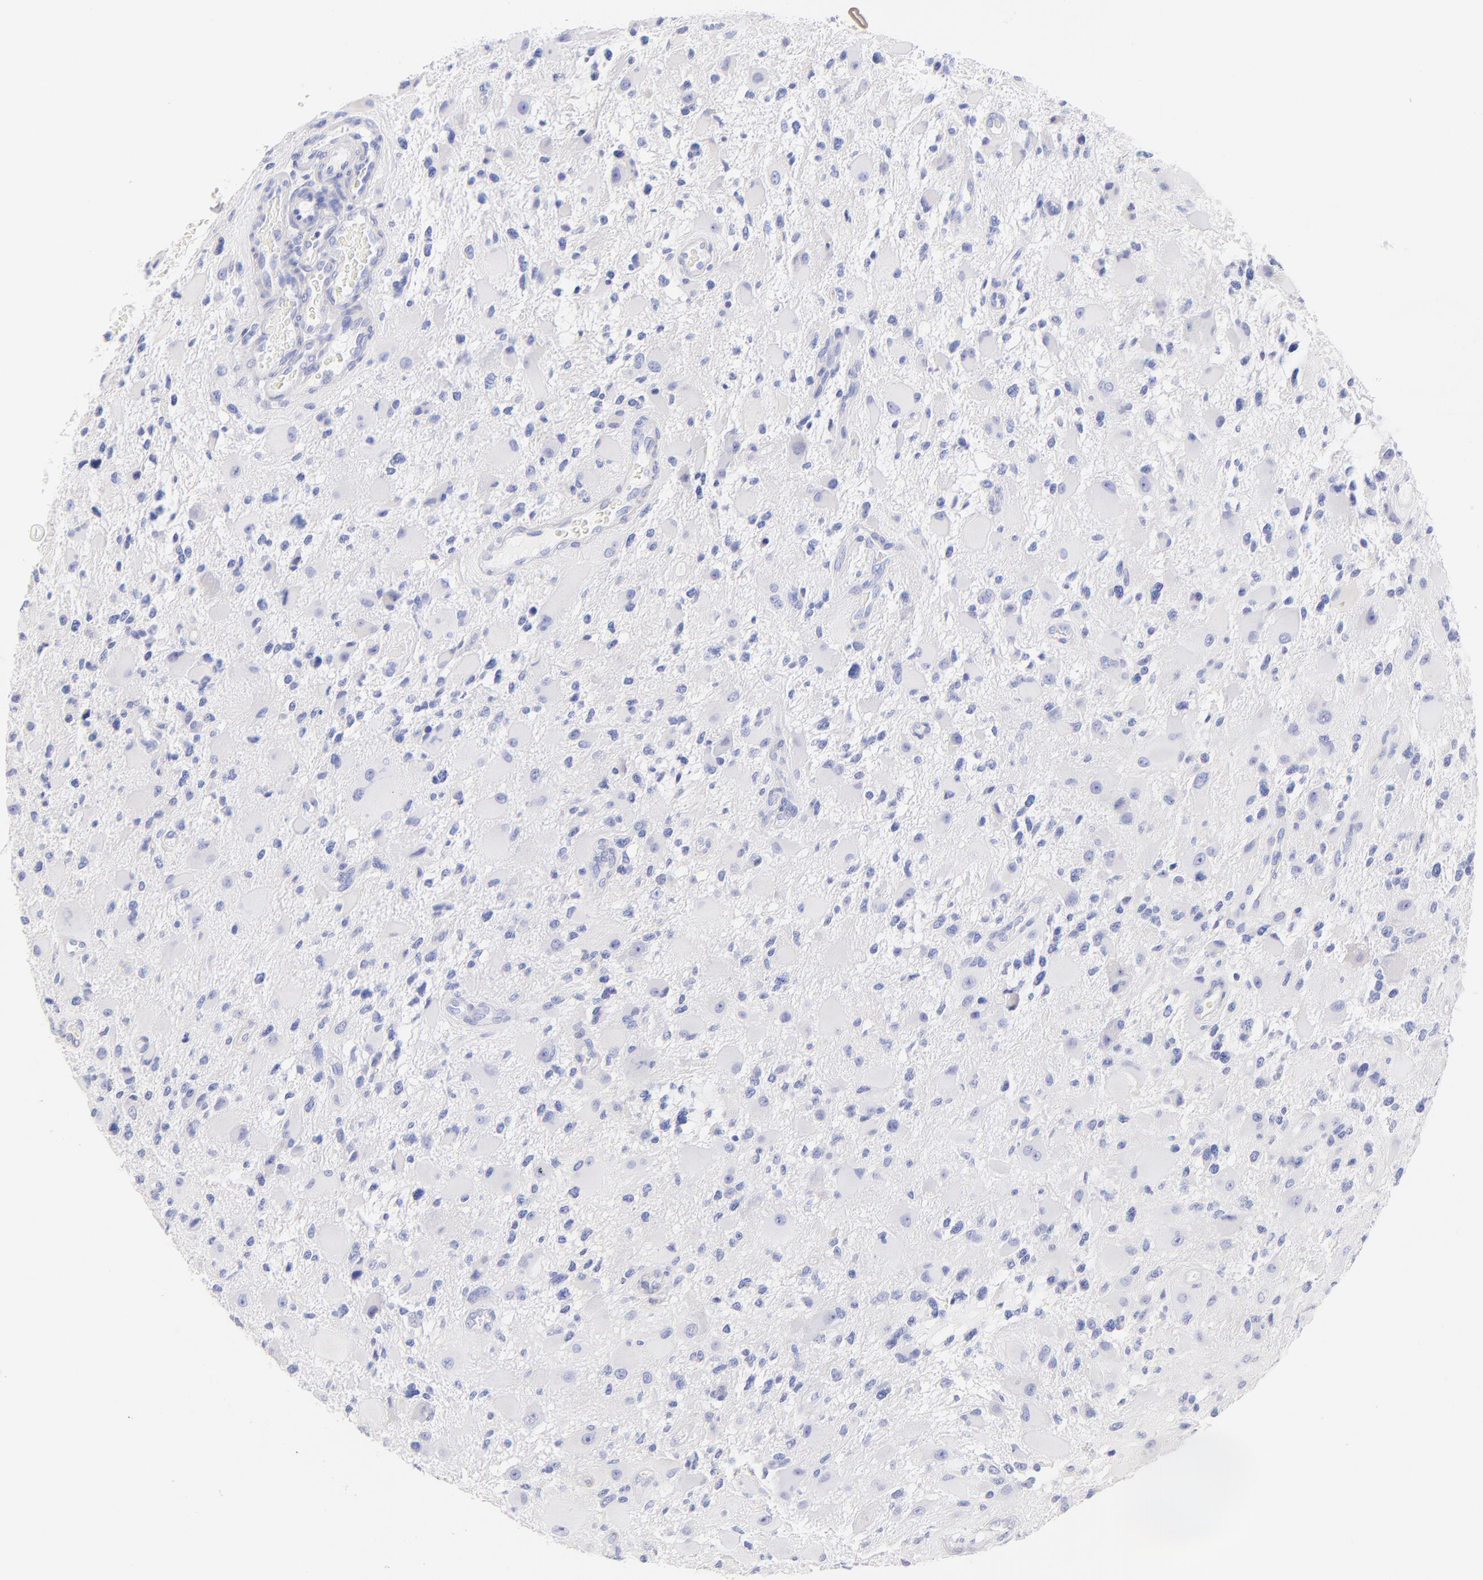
{"staining": {"intensity": "negative", "quantity": "none", "location": "none"}, "tissue": "glioma", "cell_type": "Tumor cells", "image_type": "cancer", "snomed": [{"axis": "morphology", "description": "Glioma, malignant, High grade"}, {"axis": "topography", "description": "Brain"}], "caption": "Human malignant glioma (high-grade) stained for a protein using immunohistochemistry (IHC) reveals no positivity in tumor cells.", "gene": "C1QTNF6", "patient": {"sex": "female", "age": 60}}